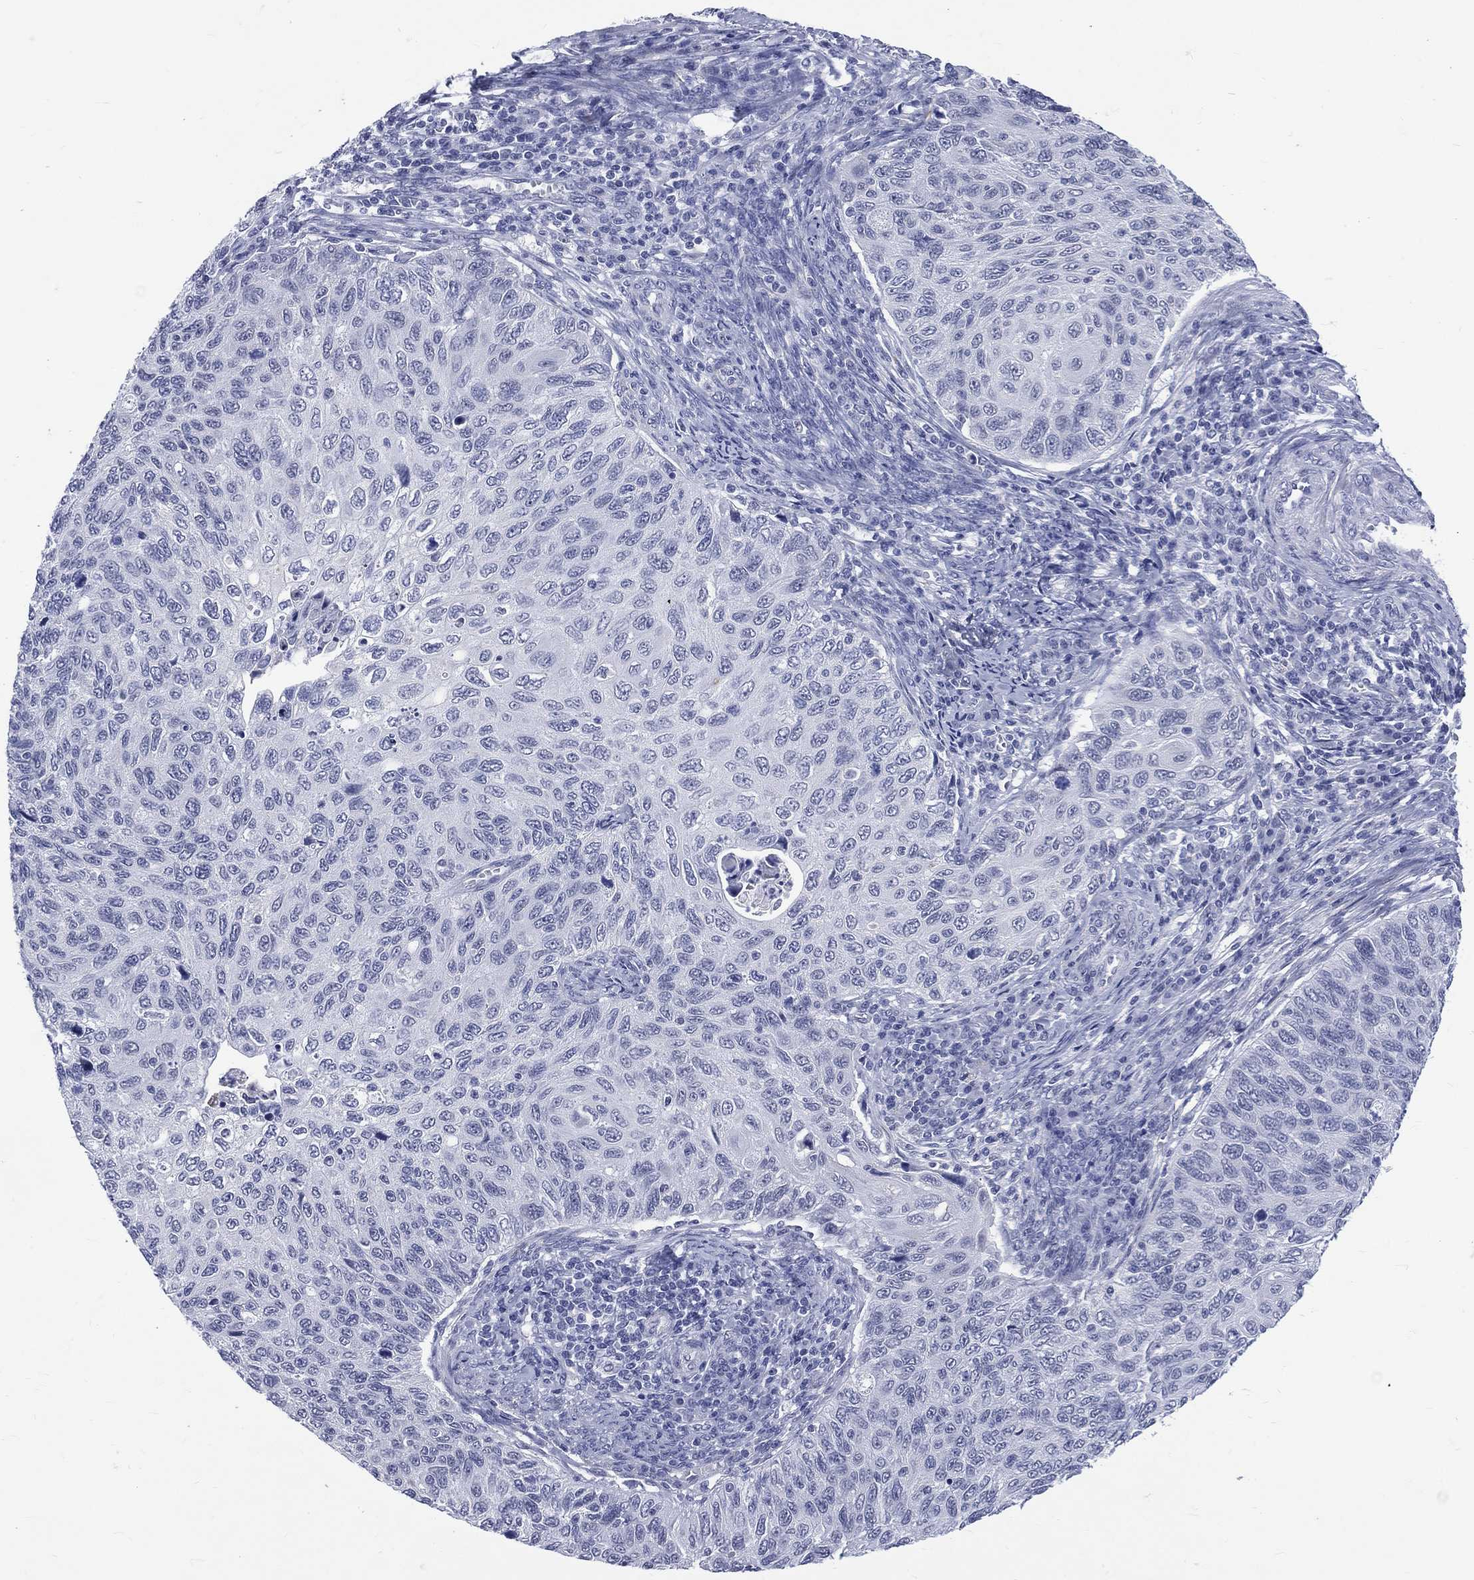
{"staining": {"intensity": "negative", "quantity": "none", "location": "none"}, "tissue": "cervical cancer", "cell_type": "Tumor cells", "image_type": "cancer", "snomed": [{"axis": "morphology", "description": "Squamous cell carcinoma, NOS"}, {"axis": "topography", "description": "Cervix"}], "caption": "Immunohistochemistry image of neoplastic tissue: squamous cell carcinoma (cervical) stained with DAB (3,3'-diaminobenzidine) displays no significant protein staining in tumor cells.", "gene": "MLLT10", "patient": {"sex": "female", "age": 70}}